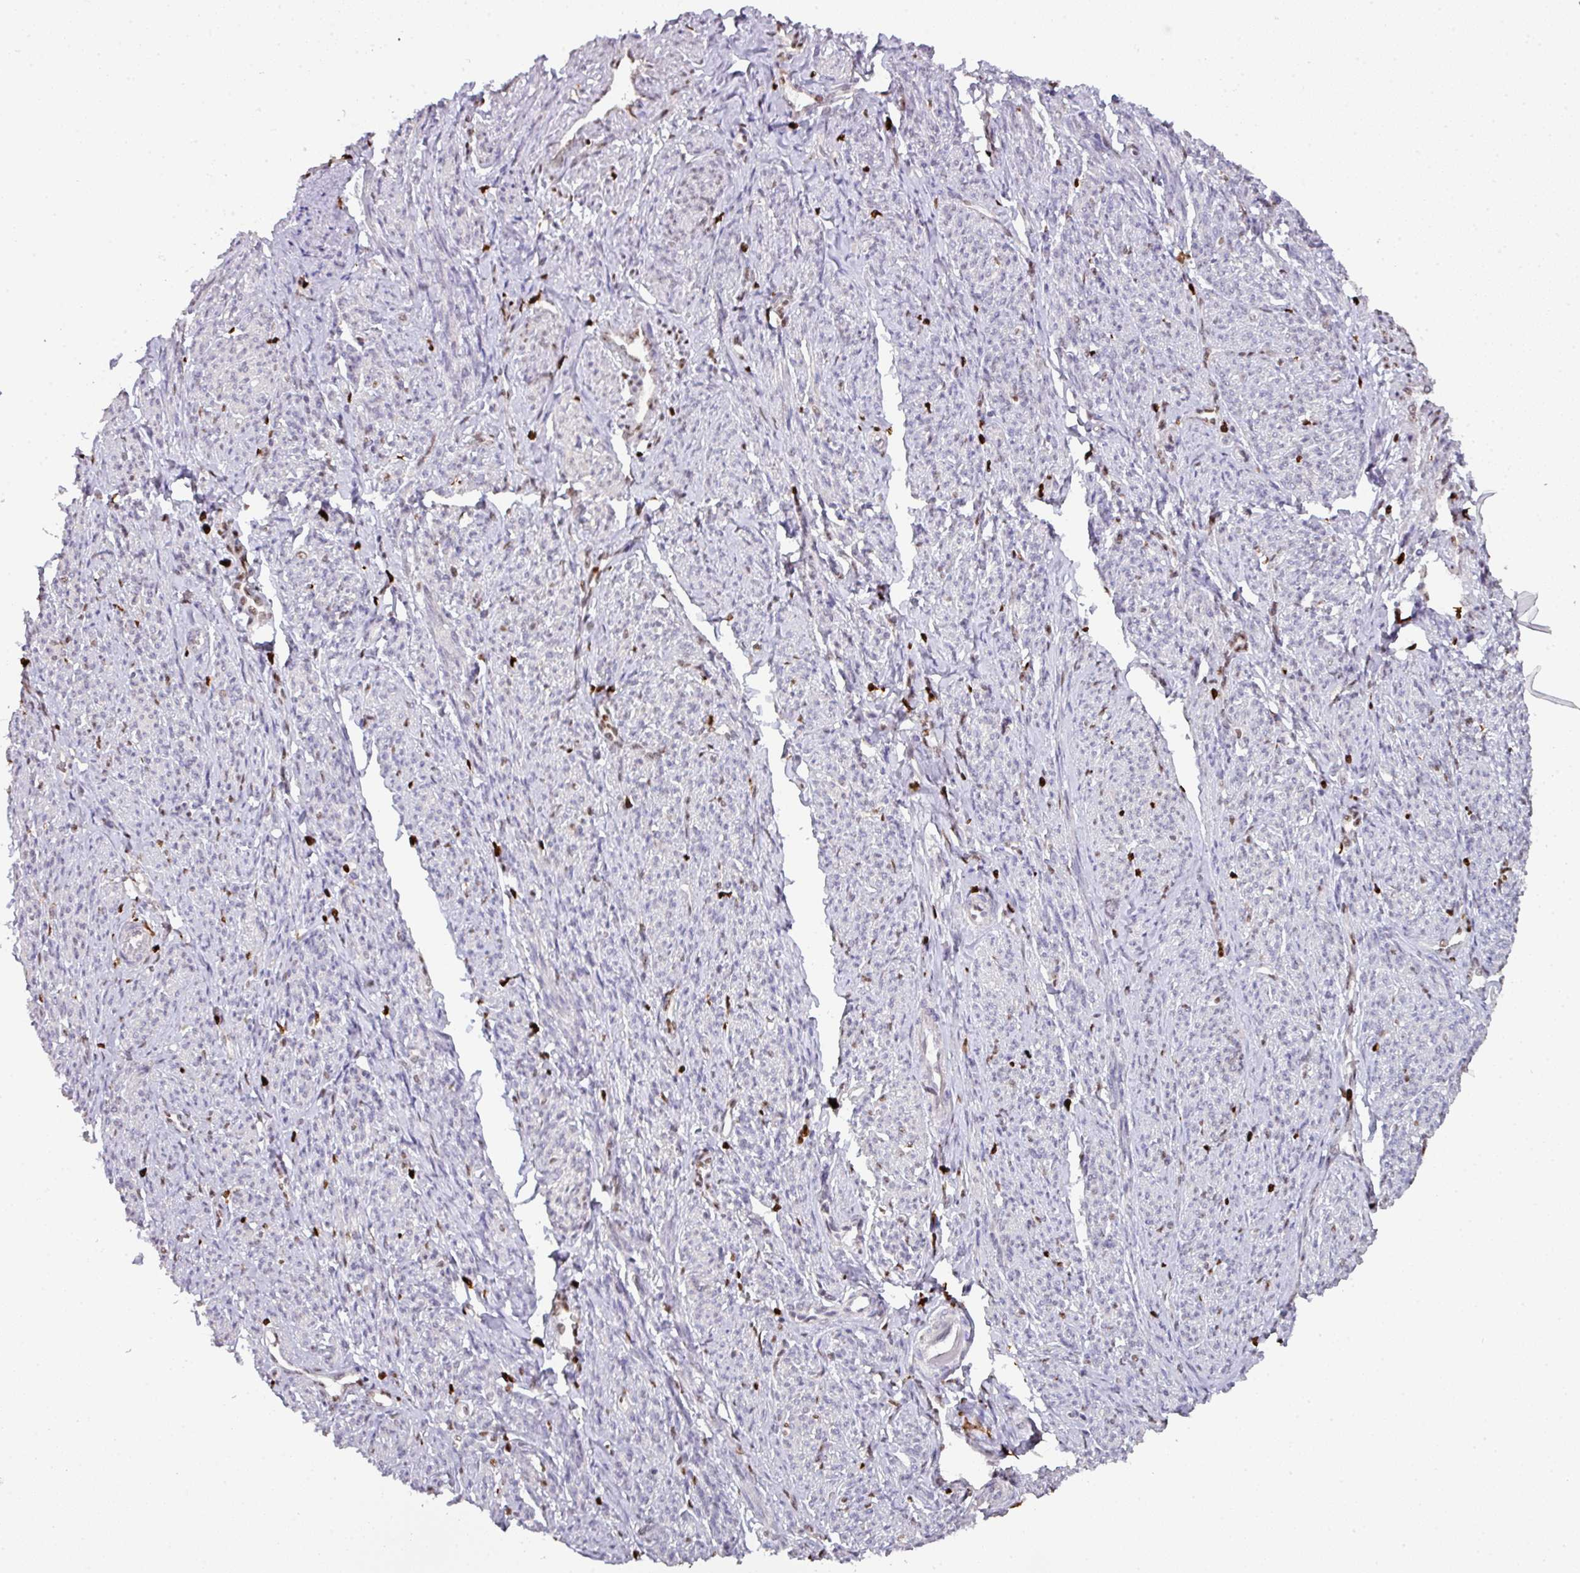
{"staining": {"intensity": "strong", "quantity": "<25%", "location": "nuclear"}, "tissue": "smooth muscle", "cell_type": "Smooth muscle cells", "image_type": "normal", "snomed": [{"axis": "morphology", "description": "Normal tissue, NOS"}, {"axis": "topography", "description": "Smooth muscle"}], "caption": "High-magnification brightfield microscopy of unremarkable smooth muscle stained with DAB (brown) and counterstained with hematoxylin (blue). smooth muscle cells exhibit strong nuclear expression is identified in about<25% of cells.", "gene": "SAMHD1", "patient": {"sex": "female", "age": 65}}